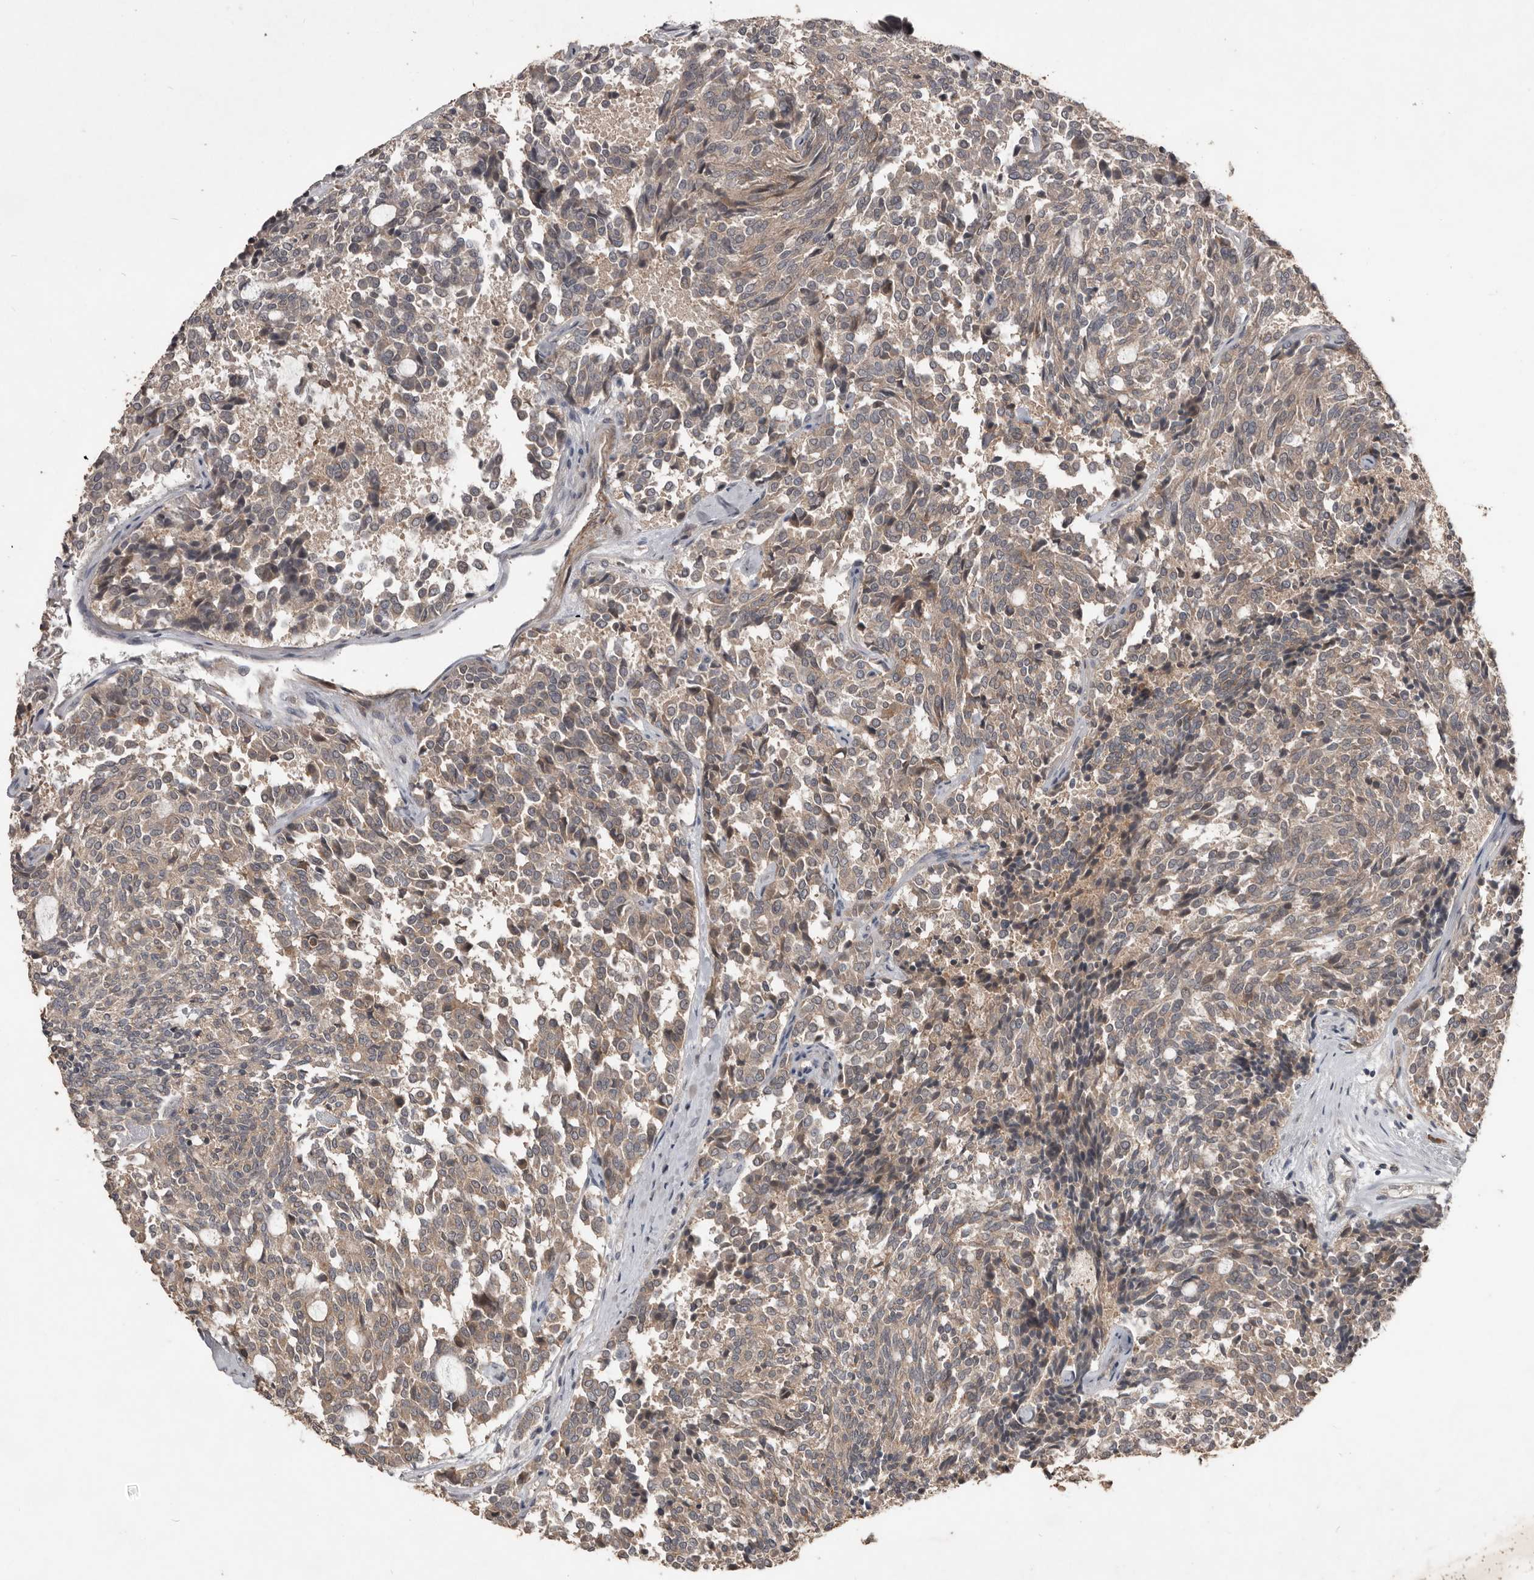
{"staining": {"intensity": "weak", "quantity": ">75%", "location": "cytoplasmic/membranous"}, "tissue": "carcinoid", "cell_type": "Tumor cells", "image_type": "cancer", "snomed": [{"axis": "morphology", "description": "Carcinoid, malignant, NOS"}, {"axis": "topography", "description": "Pancreas"}], "caption": "Tumor cells show low levels of weak cytoplasmic/membranous expression in approximately >75% of cells in carcinoid (malignant). (DAB IHC, brown staining for protein, blue staining for nuclei).", "gene": "BAMBI", "patient": {"sex": "female", "age": 54}}